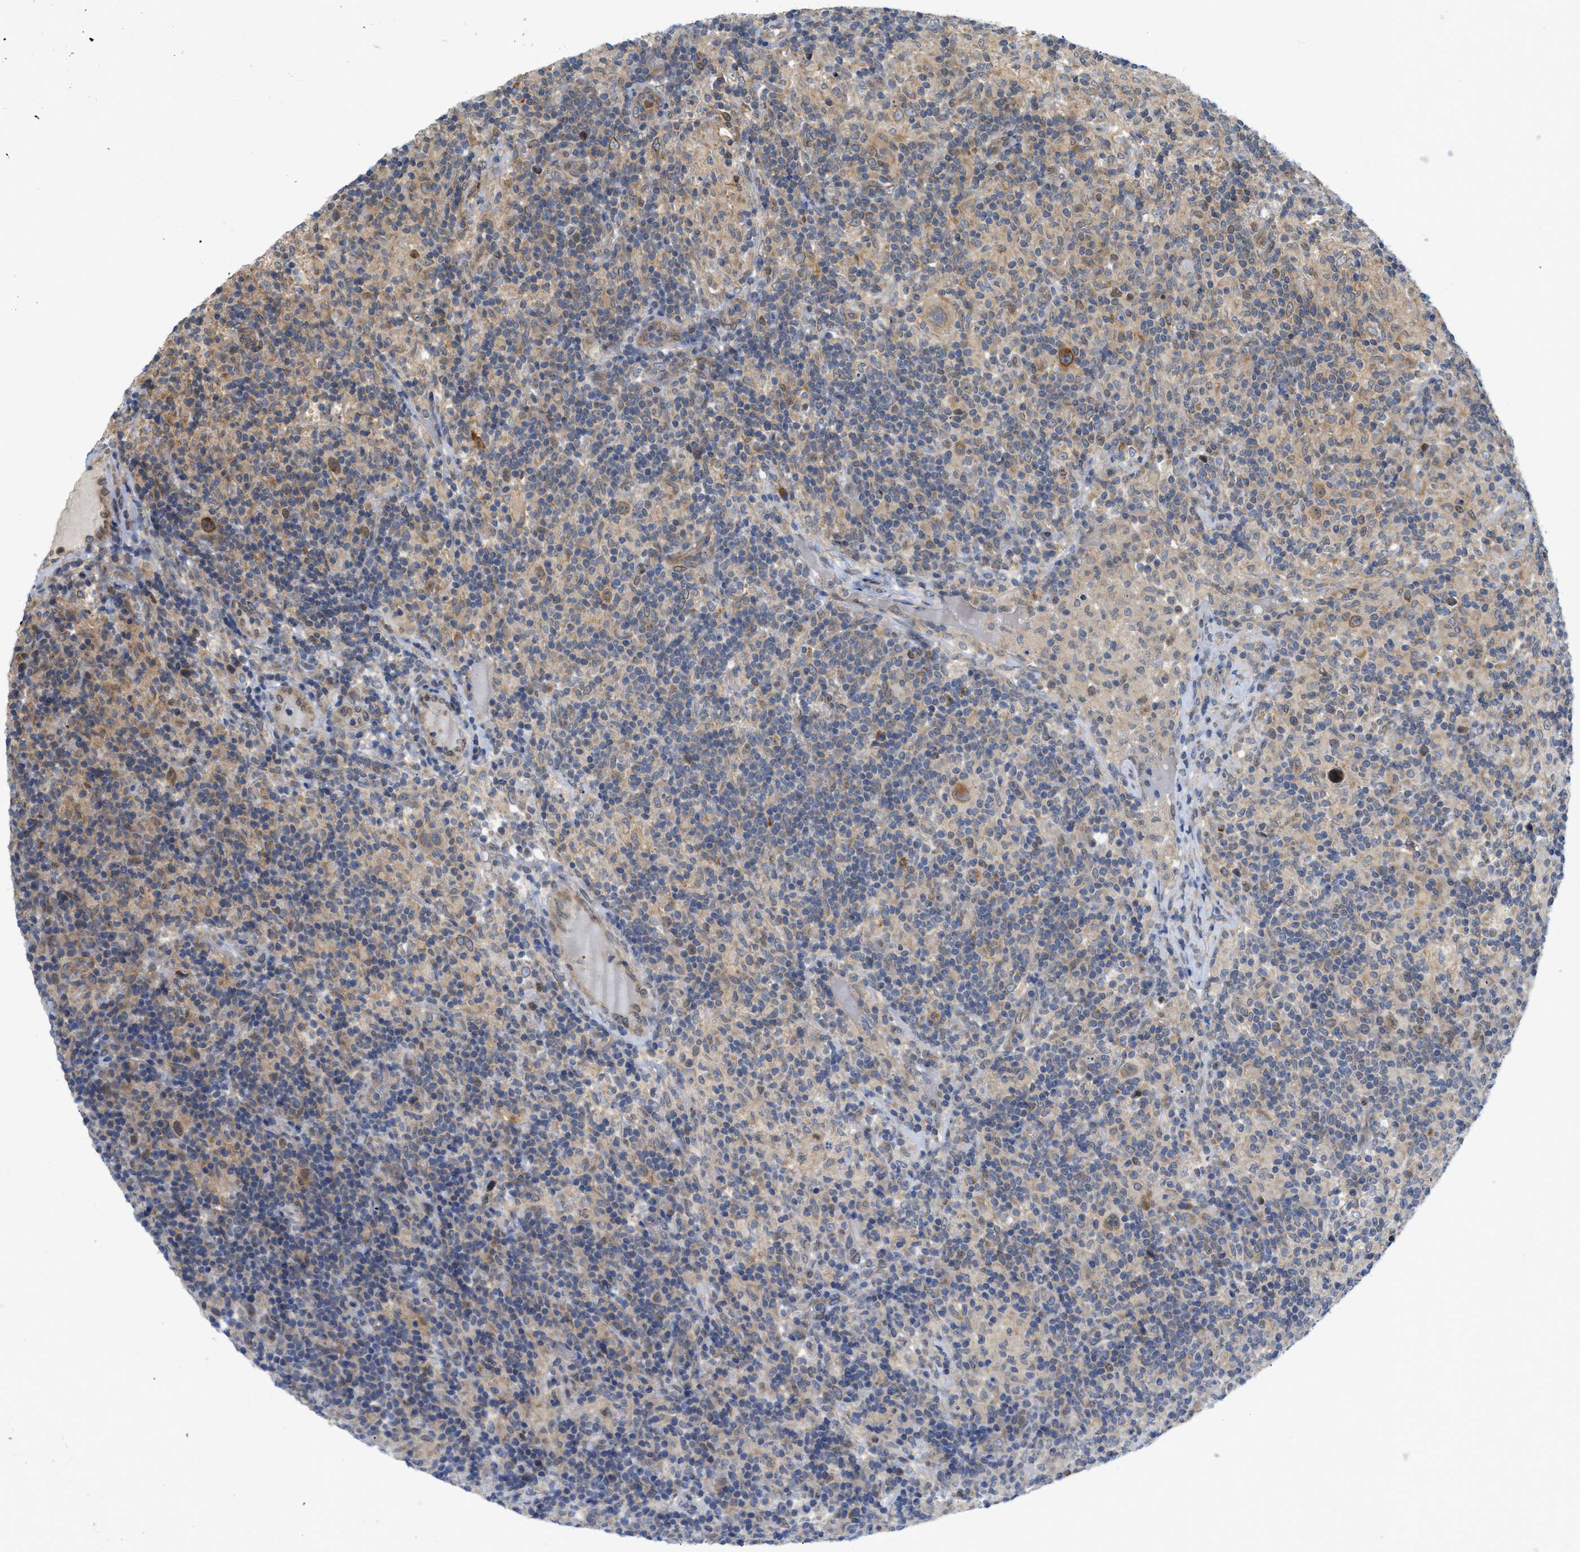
{"staining": {"intensity": "moderate", "quantity": ">75%", "location": "cytoplasmic/membranous"}, "tissue": "lymphoma", "cell_type": "Tumor cells", "image_type": "cancer", "snomed": [{"axis": "morphology", "description": "Hodgkin's disease, NOS"}, {"axis": "topography", "description": "Lymph node"}], "caption": "Immunohistochemical staining of human Hodgkin's disease exhibits medium levels of moderate cytoplasmic/membranous positivity in approximately >75% of tumor cells.", "gene": "EIF2AK3", "patient": {"sex": "male", "age": 70}}